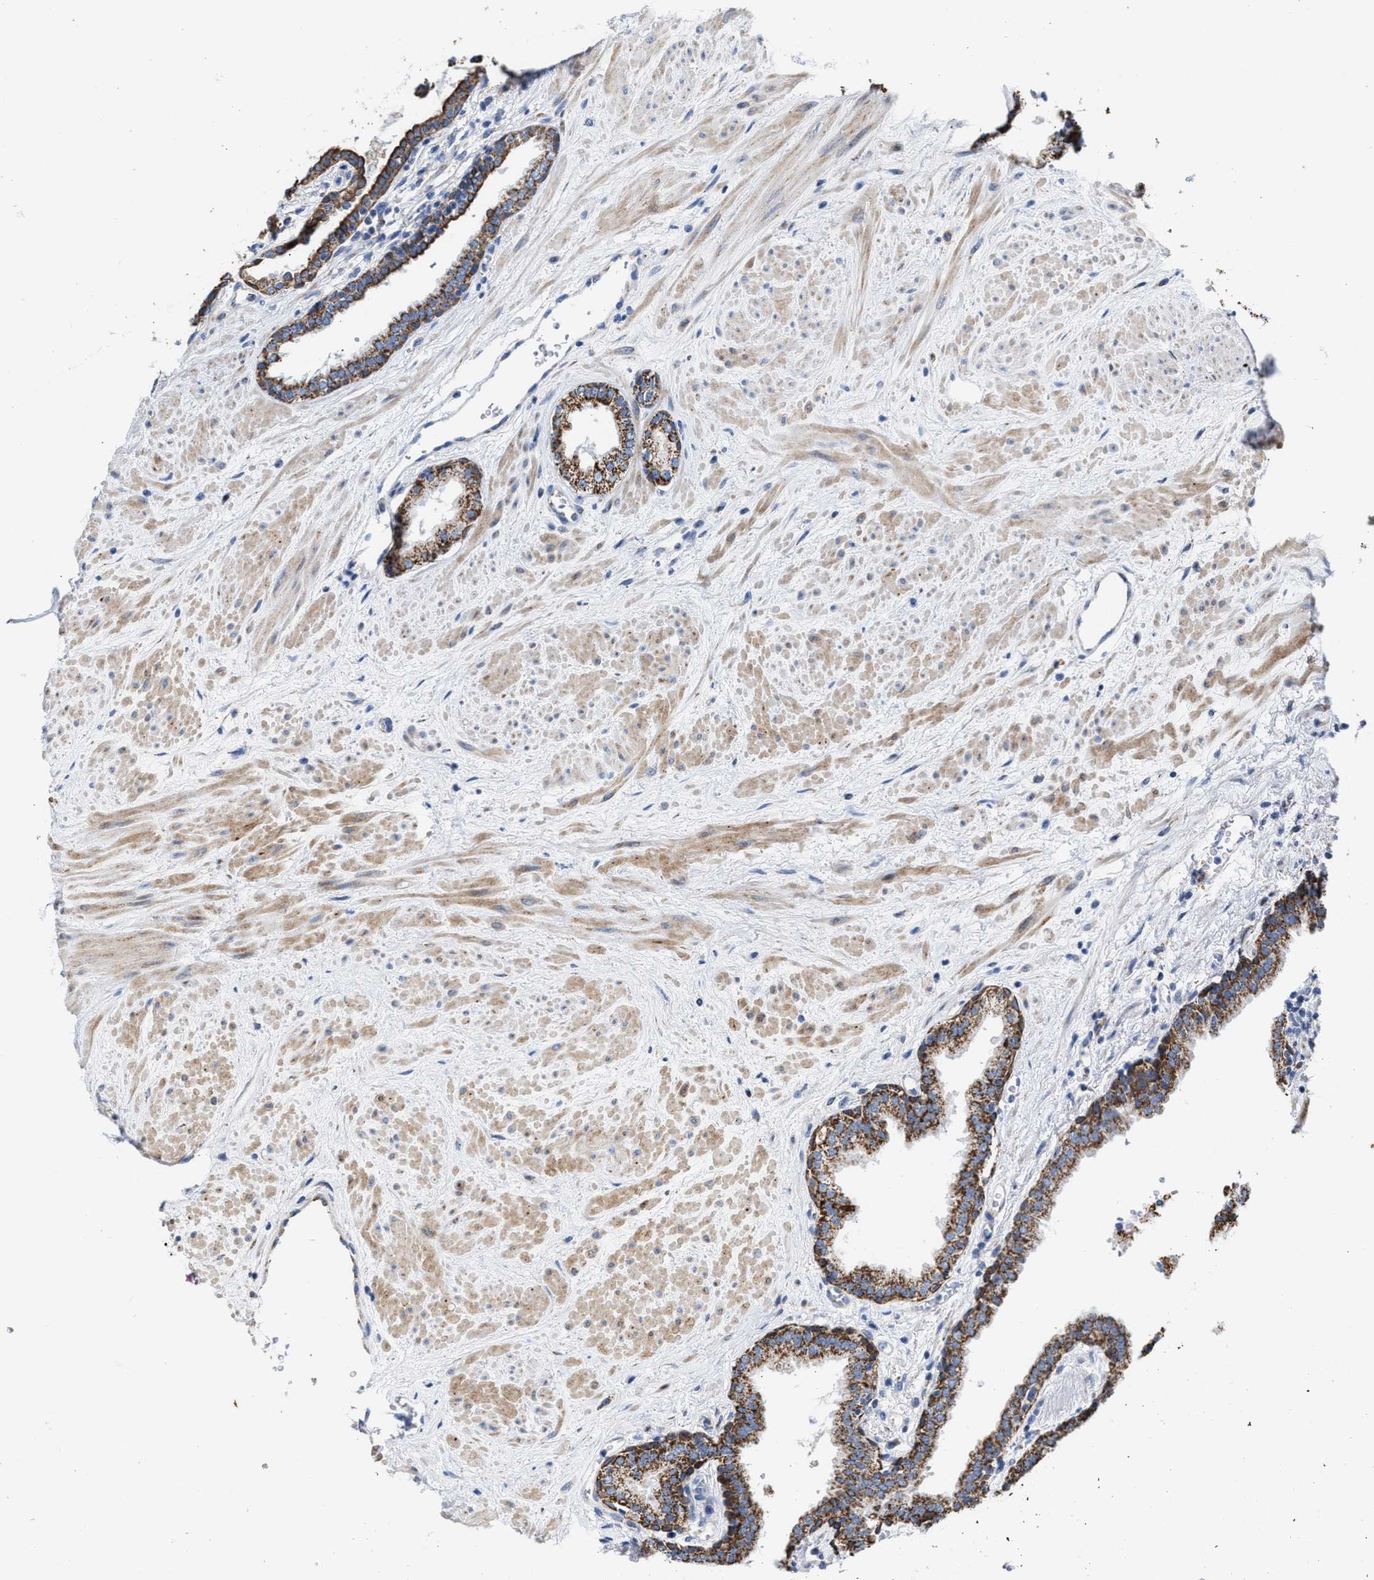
{"staining": {"intensity": "strong", "quantity": ">75%", "location": "cytoplasmic/membranous"}, "tissue": "prostate", "cell_type": "Glandular cells", "image_type": "normal", "snomed": [{"axis": "morphology", "description": "Normal tissue, NOS"}, {"axis": "topography", "description": "Prostate"}], "caption": "Benign prostate displays strong cytoplasmic/membranous staining in approximately >75% of glandular cells, visualized by immunohistochemistry. (IHC, brightfield microscopy, high magnification).", "gene": "JAG1", "patient": {"sex": "male", "age": 51}}